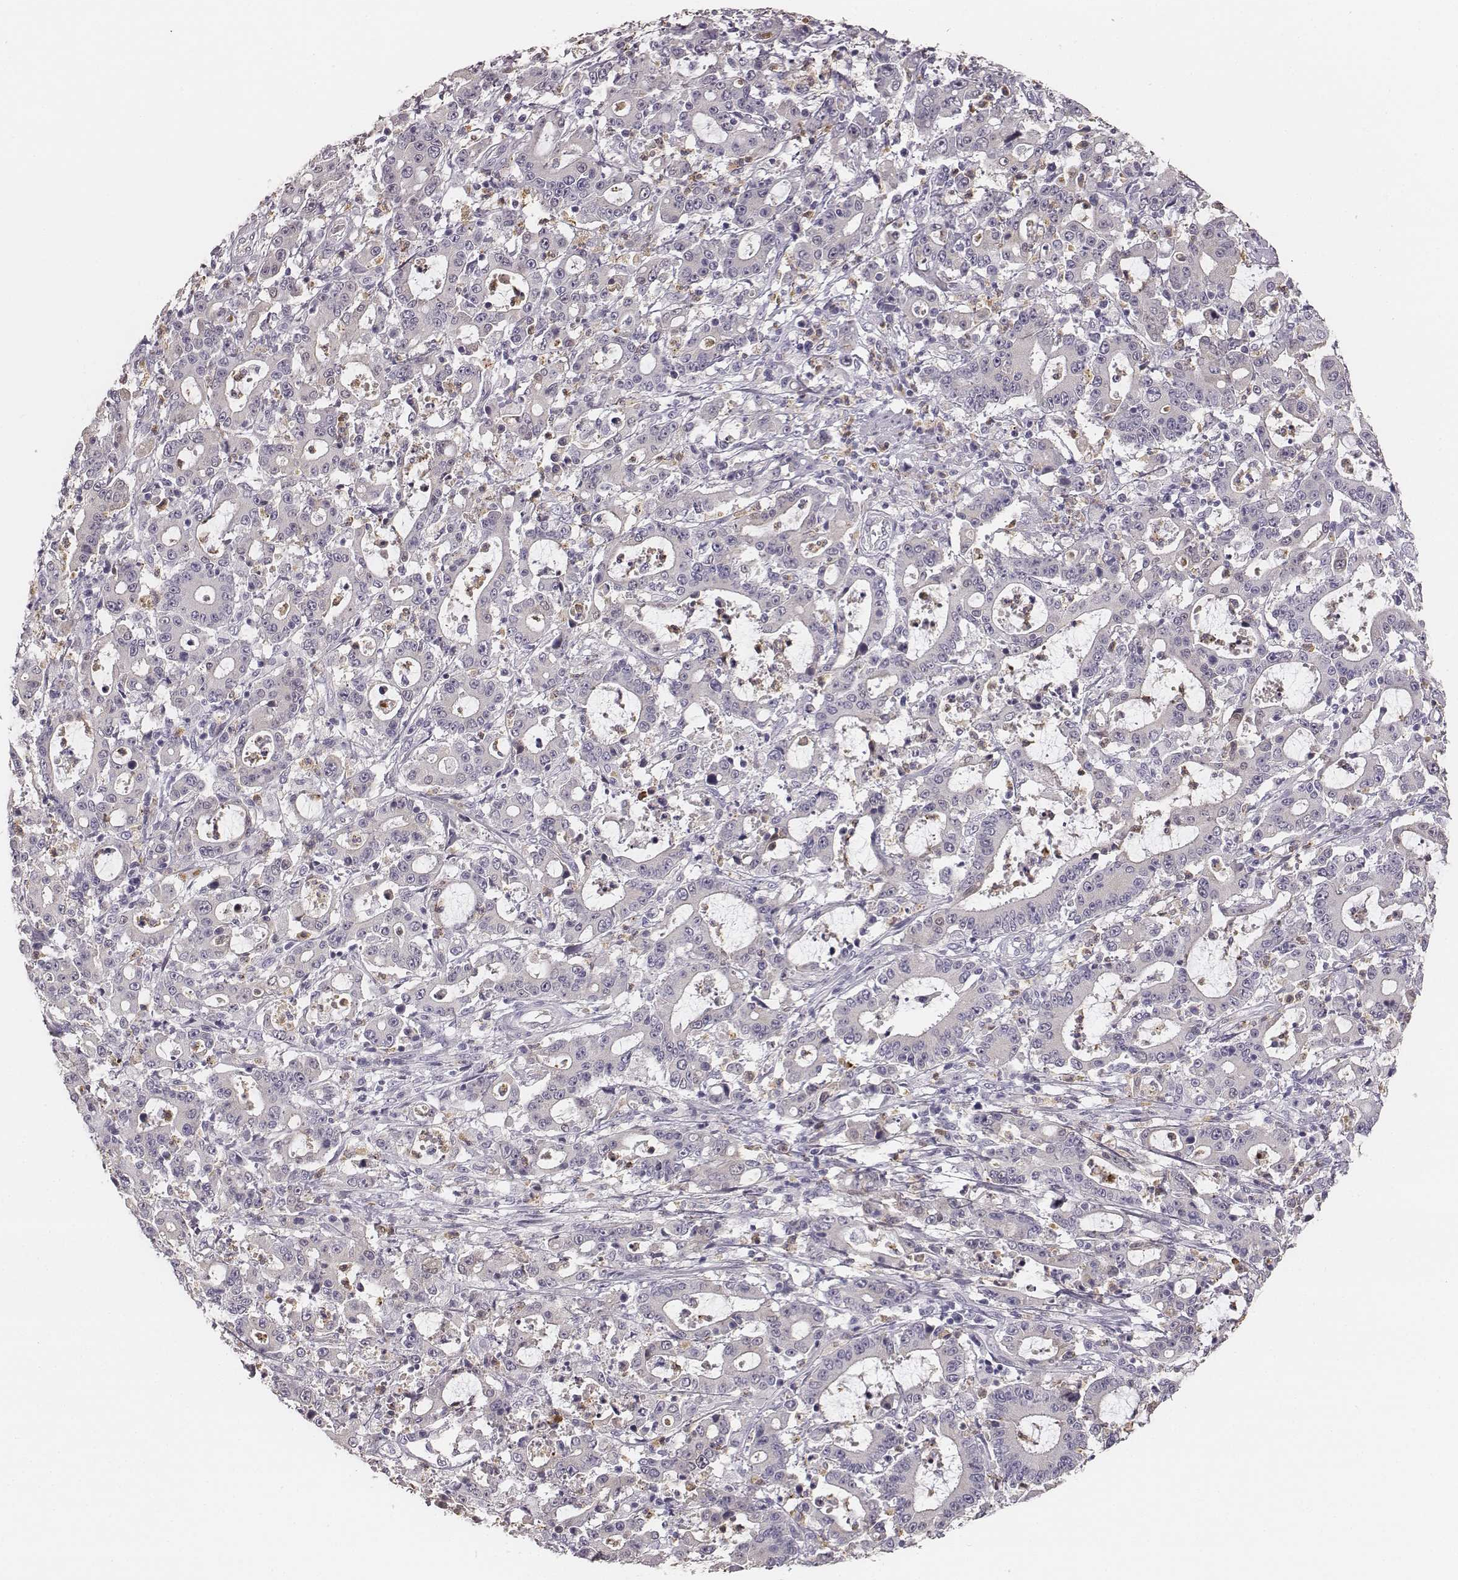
{"staining": {"intensity": "negative", "quantity": "none", "location": "none"}, "tissue": "stomach cancer", "cell_type": "Tumor cells", "image_type": "cancer", "snomed": [{"axis": "morphology", "description": "Adenocarcinoma, NOS"}, {"axis": "topography", "description": "Stomach, upper"}], "caption": "Immunohistochemistry photomicrograph of neoplastic tissue: stomach cancer stained with DAB (3,3'-diaminobenzidine) reveals no significant protein expression in tumor cells.", "gene": "KCNJ12", "patient": {"sex": "male", "age": 68}}